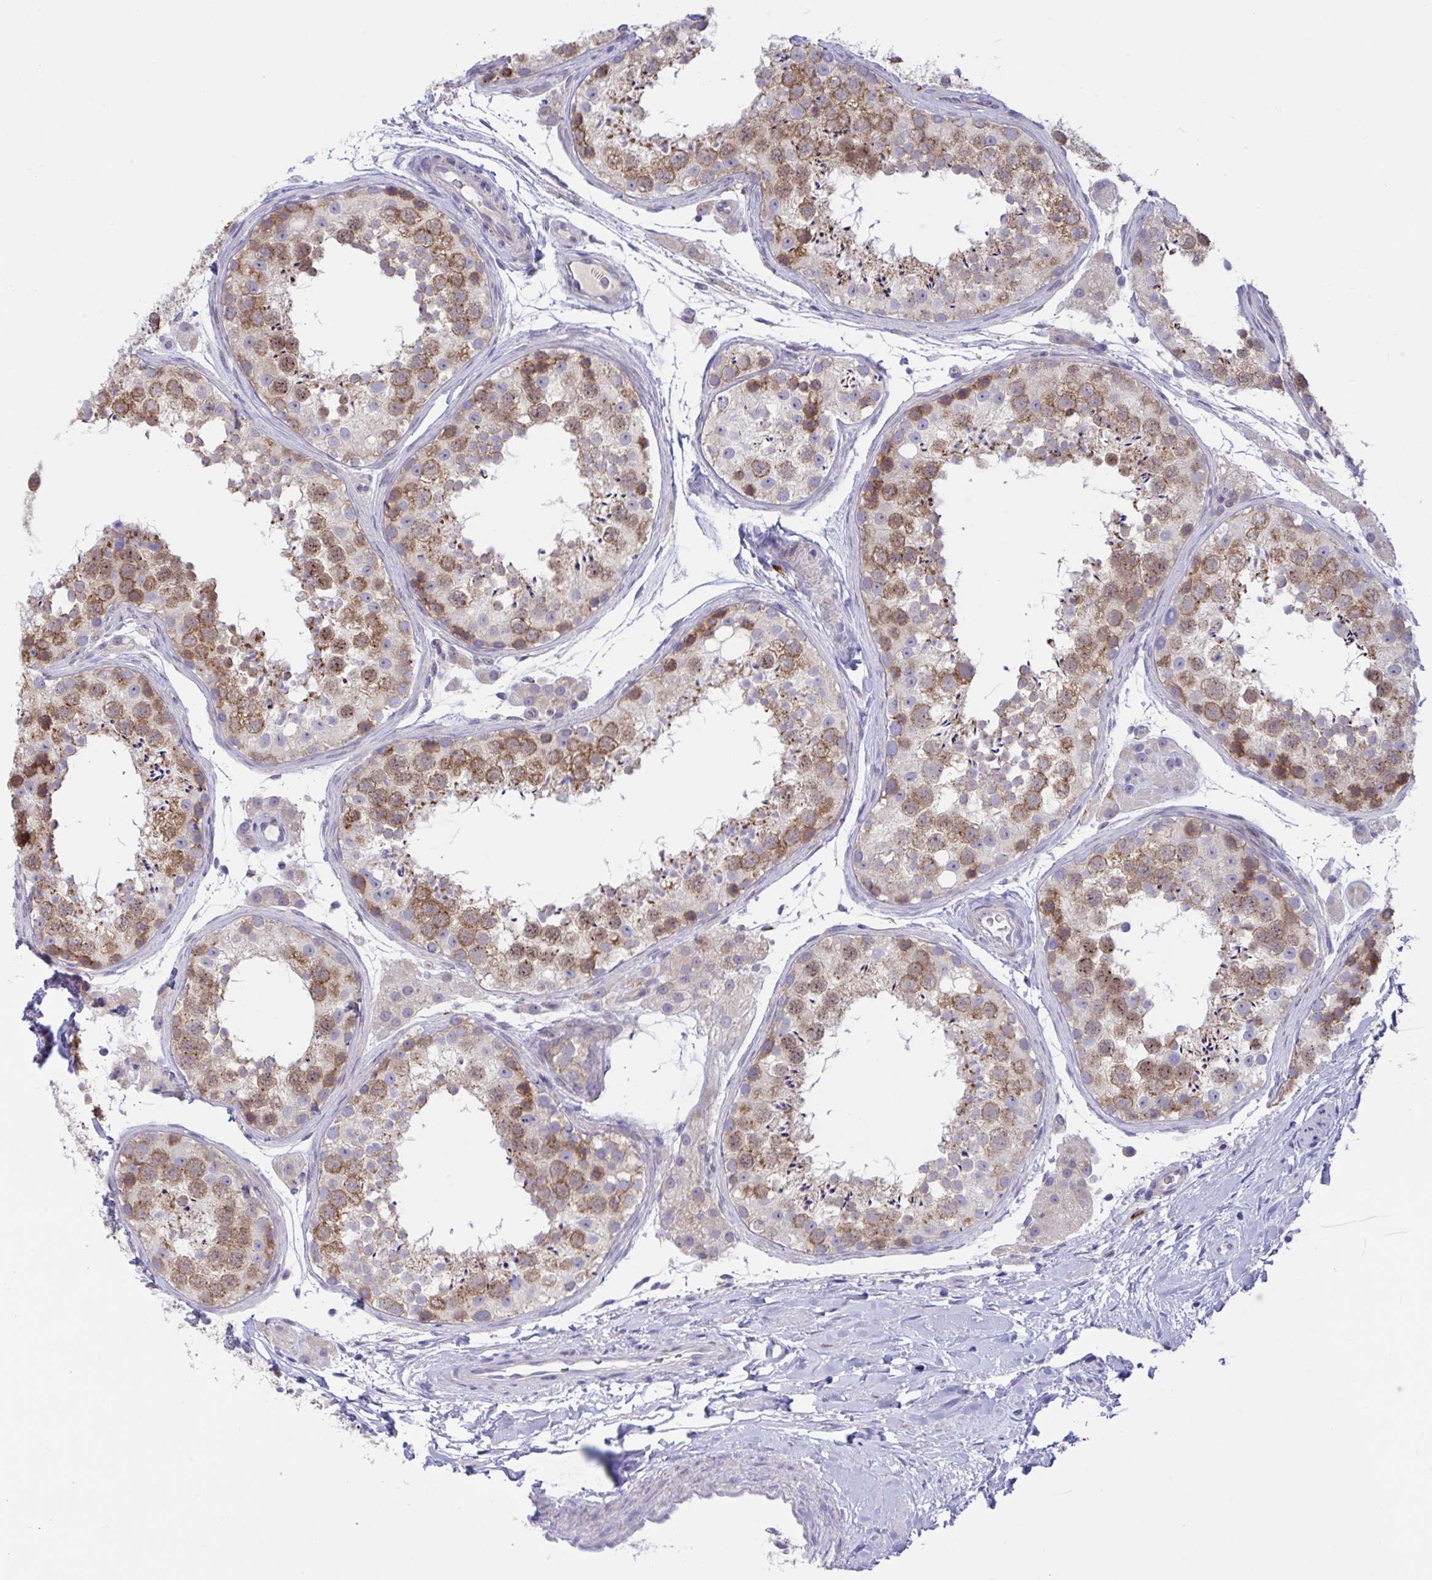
{"staining": {"intensity": "moderate", "quantity": ">75%", "location": "cytoplasmic/membranous"}, "tissue": "testis", "cell_type": "Cells in seminiferous ducts", "image_type": "normal", "snomed": [{"axis": "morphology", "description": "Normal tissue, NOS"}, {"axis": "topography", "description": "Testis"}], "caption": "Immunohistochemistry (IHC) micrograph of normal human testis stained for a protein (brown), which demonstrates medium levels of moderate cytoplasmic/membranous expression in approximately >75% of cells in seminiferous ducts.", "gene": "DTX3", "patient": {"sex": "male", "age": 41}}